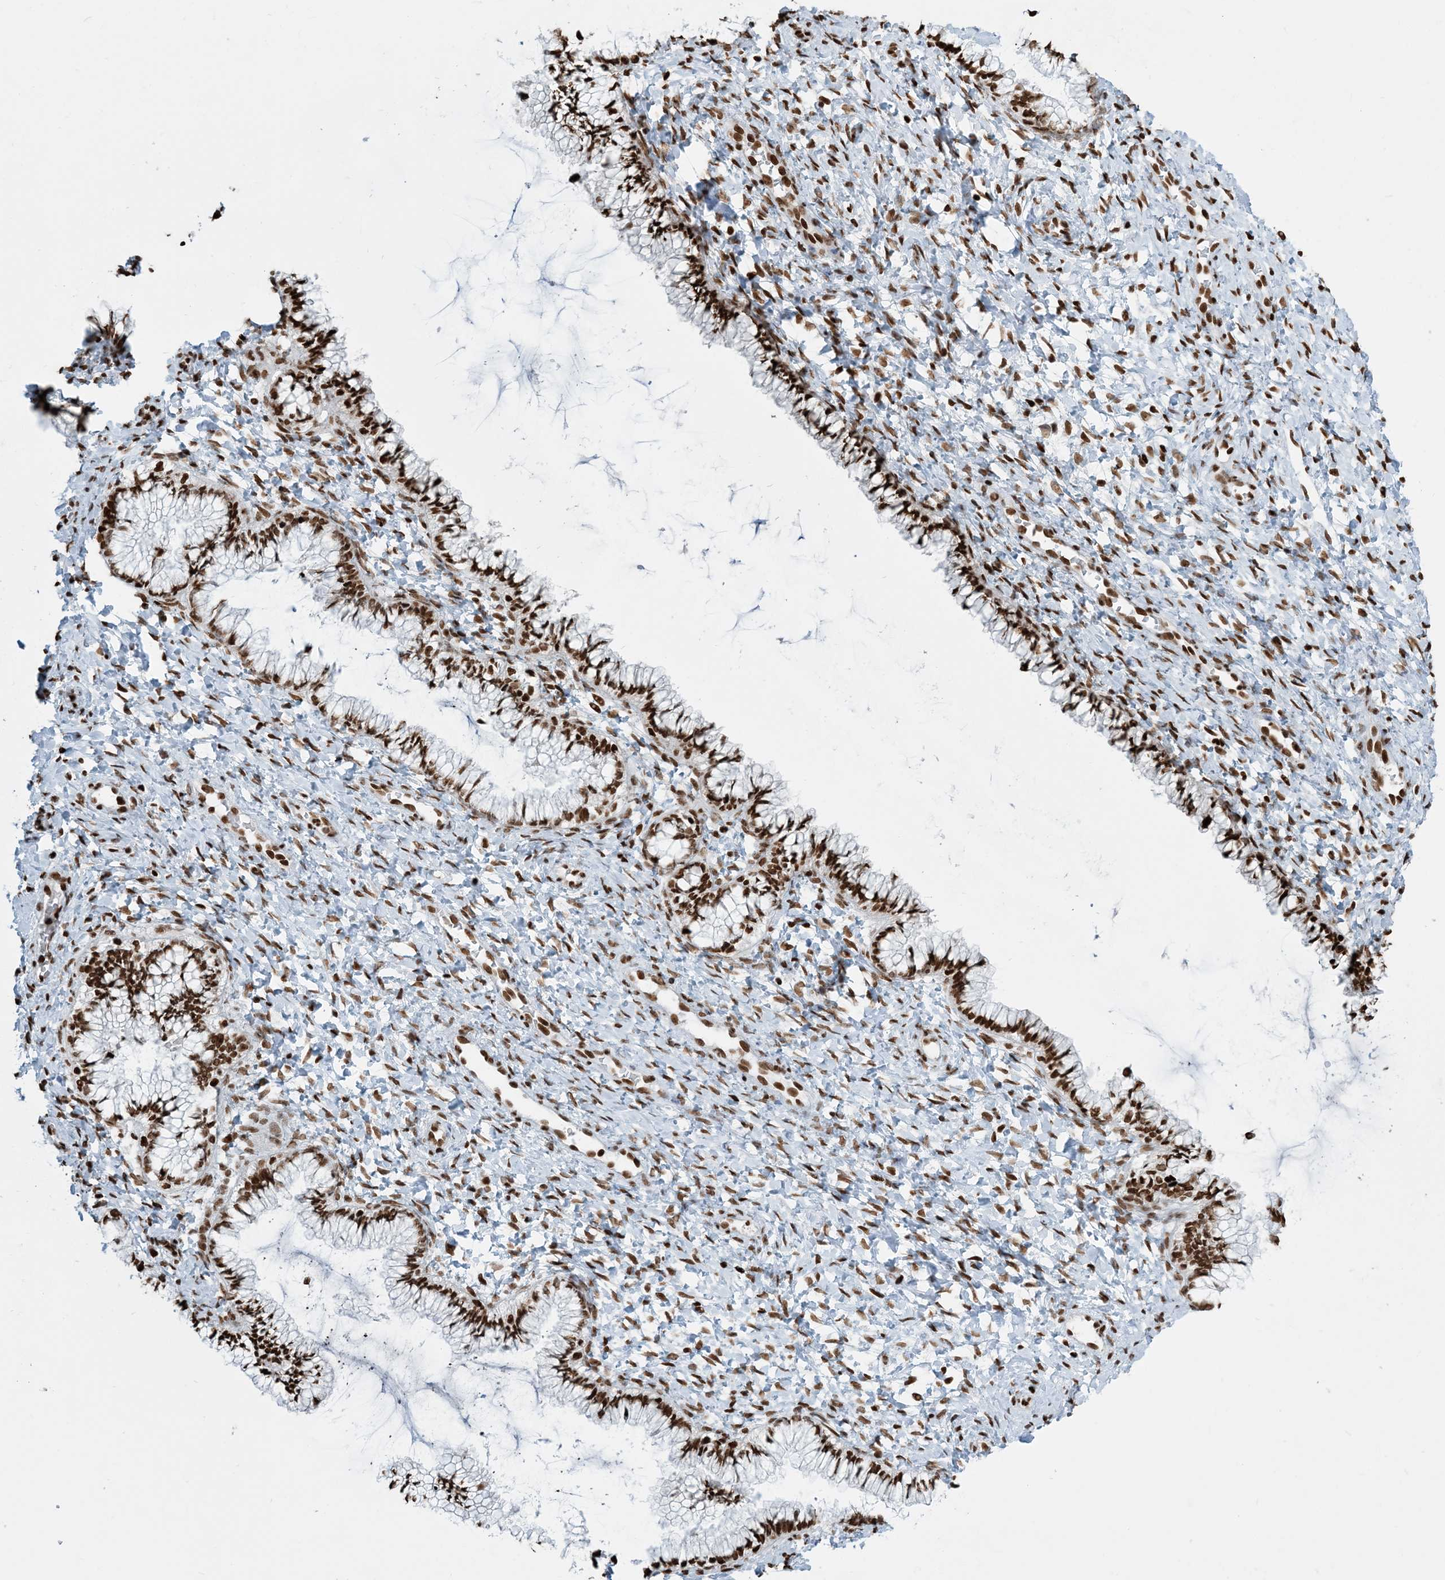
{"staining": {"intensity": "strong", "quantity": ">75%", "location": "nuclear"}, "tissue": "cervix", "cell_type": "Glandular cells", "image_type": "normal", "snomed": [{"axis": "morphology", "description": "Normal tissue, NOS"}, {"axis": "morphology", "description": "Adenocarcinoma, NOS"}, {"axis": "topography", "description": "Cervix"}], "caption": "Immunohistochemistry photomicrograph of normal cervix stained for a protein (brown), which displays high levels of strong nuclear expression in approximately >75% of glandular cells.", "gene": "H3", "patient": {"sex": "female", "age": 29}}